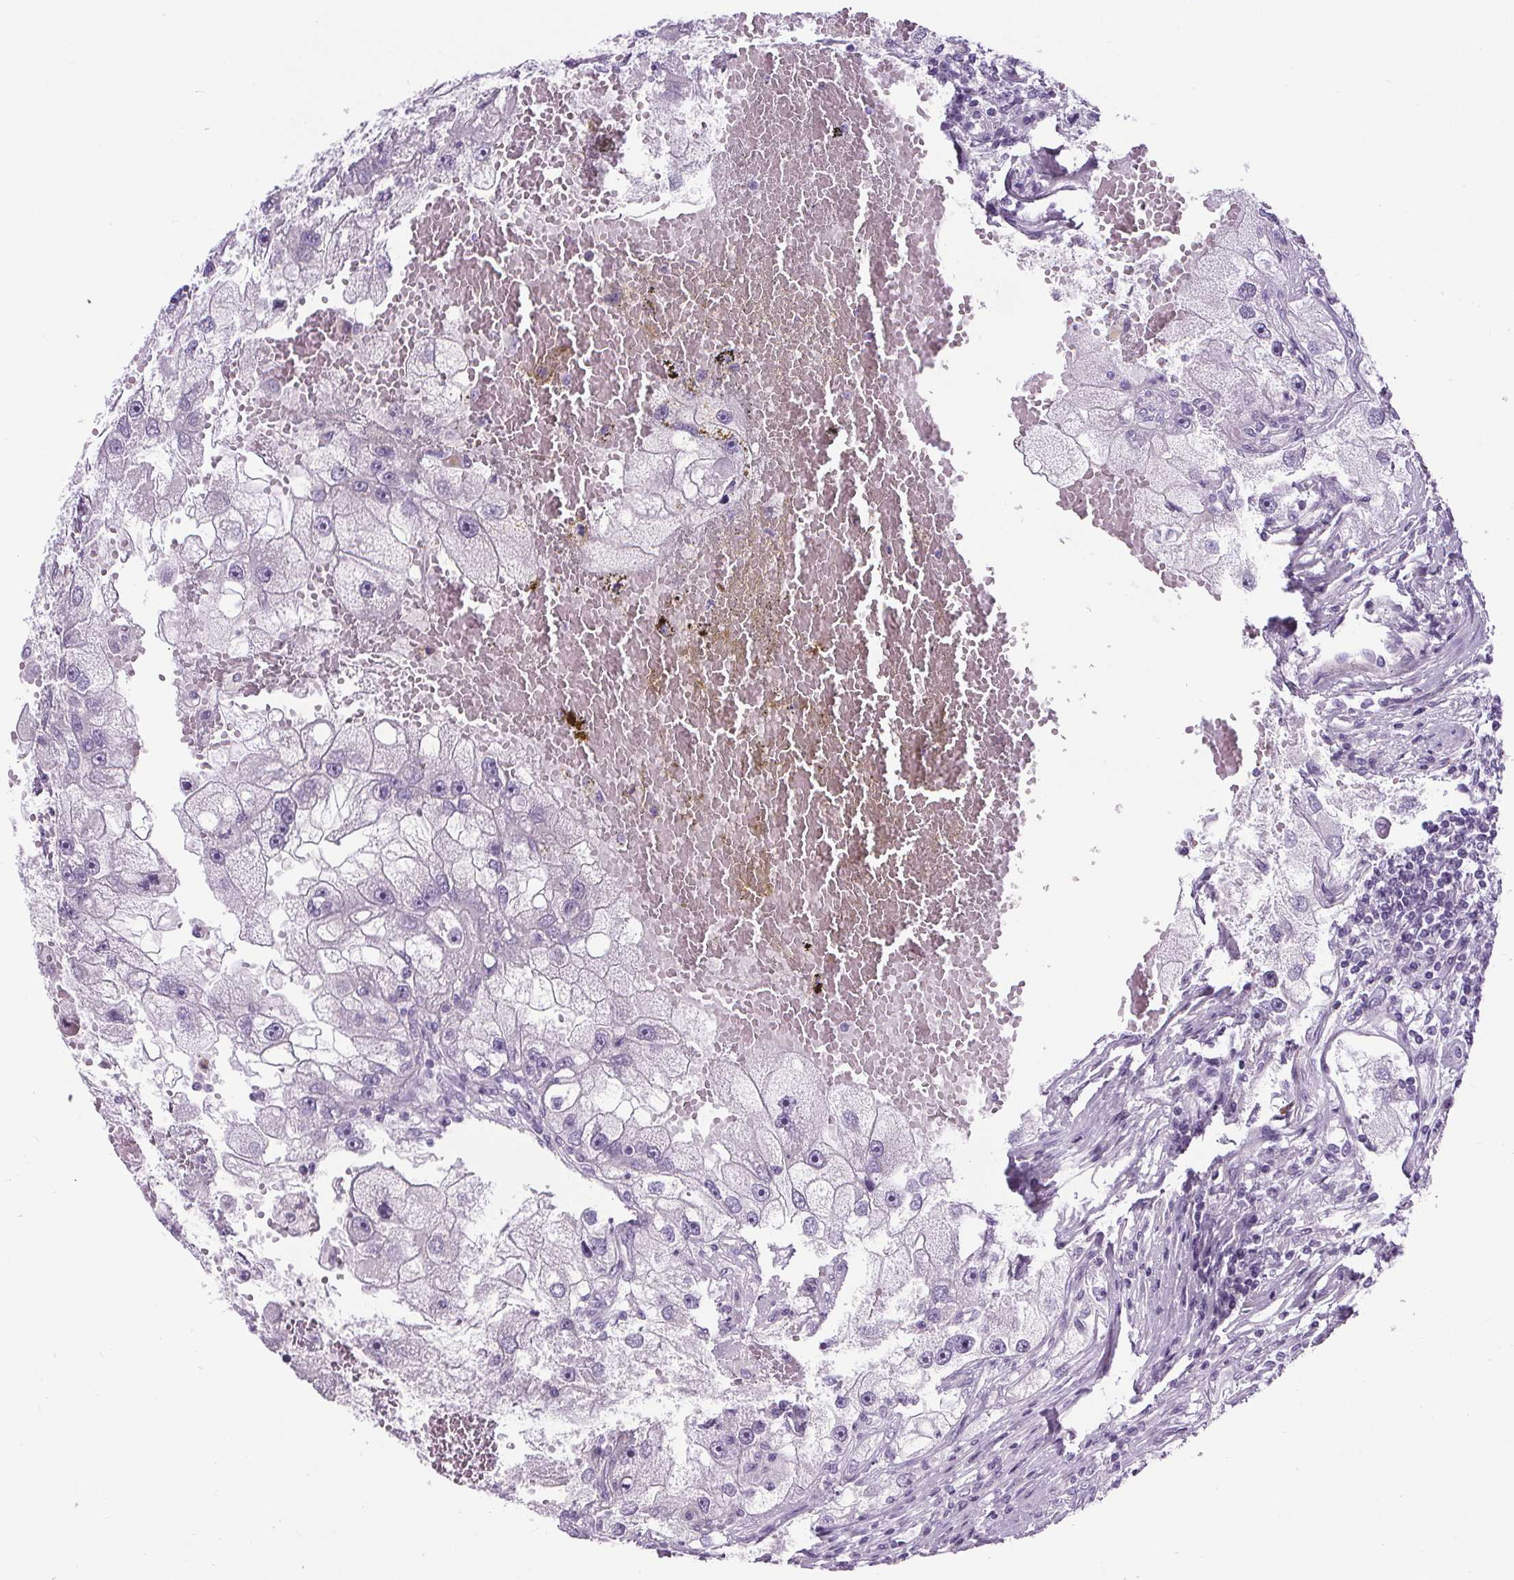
{"staining": {"intensity": "negative", "quantity": "none", "location": "none"}, "tissue": "renal cancer", "cell_type": "Tumor cells", "image_type": "cancer", "snomed": [{"axis": "morphology", "description": "Adenocarcinoma, NOS"}, {"axis": "topography", "description": "Kidney"}], "caption": "A high-resolution photomicrograph shows IHC staining of renal cancer (adenocarcinoma), which reveals no significant staining in tumor cells.", "gene": "ELAVL2", "patient": {"sex": "male", "age": 63}}